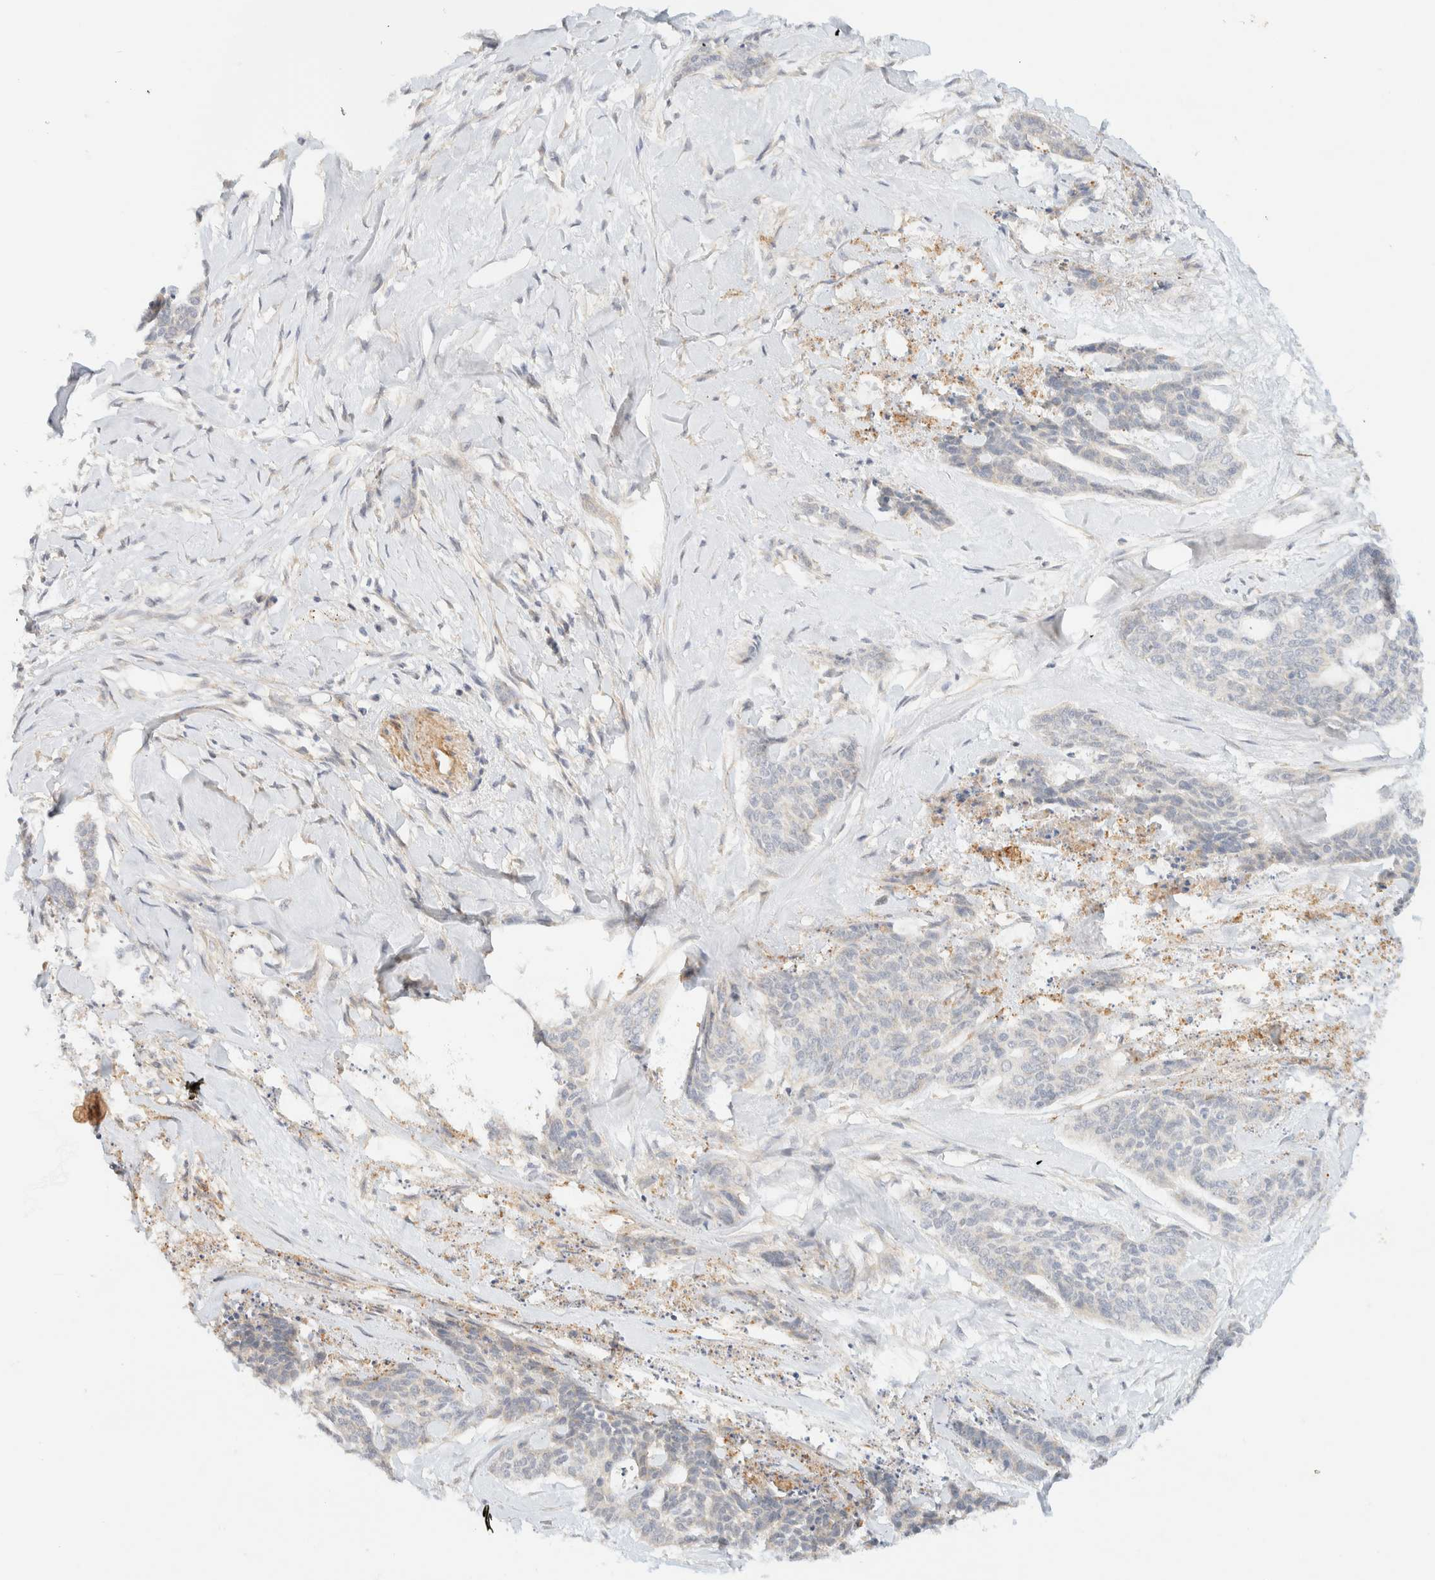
{"staining": {"intensity": "weak", "quantity": "<25%", "location": "cytoplasmic/membranous"}, "tissue": "skin cancer", "cell_type": "Tumor cells", "image_type": "cancer", "snomed": [{"axis": "morphology", "description": "Basal cell carcinoma"}, {"axis": "topography", "description": "Skin"}], "caption": "This image is of skin cancer stained with IHC to label a protein in brown with the nuclei are counter-stained blue. There is no expression in tumor cells. (DAB immunohistochemistry (IHC), high magnification).", "gene": "TNK1", "patient": {"sex": "female", "age": 64}}